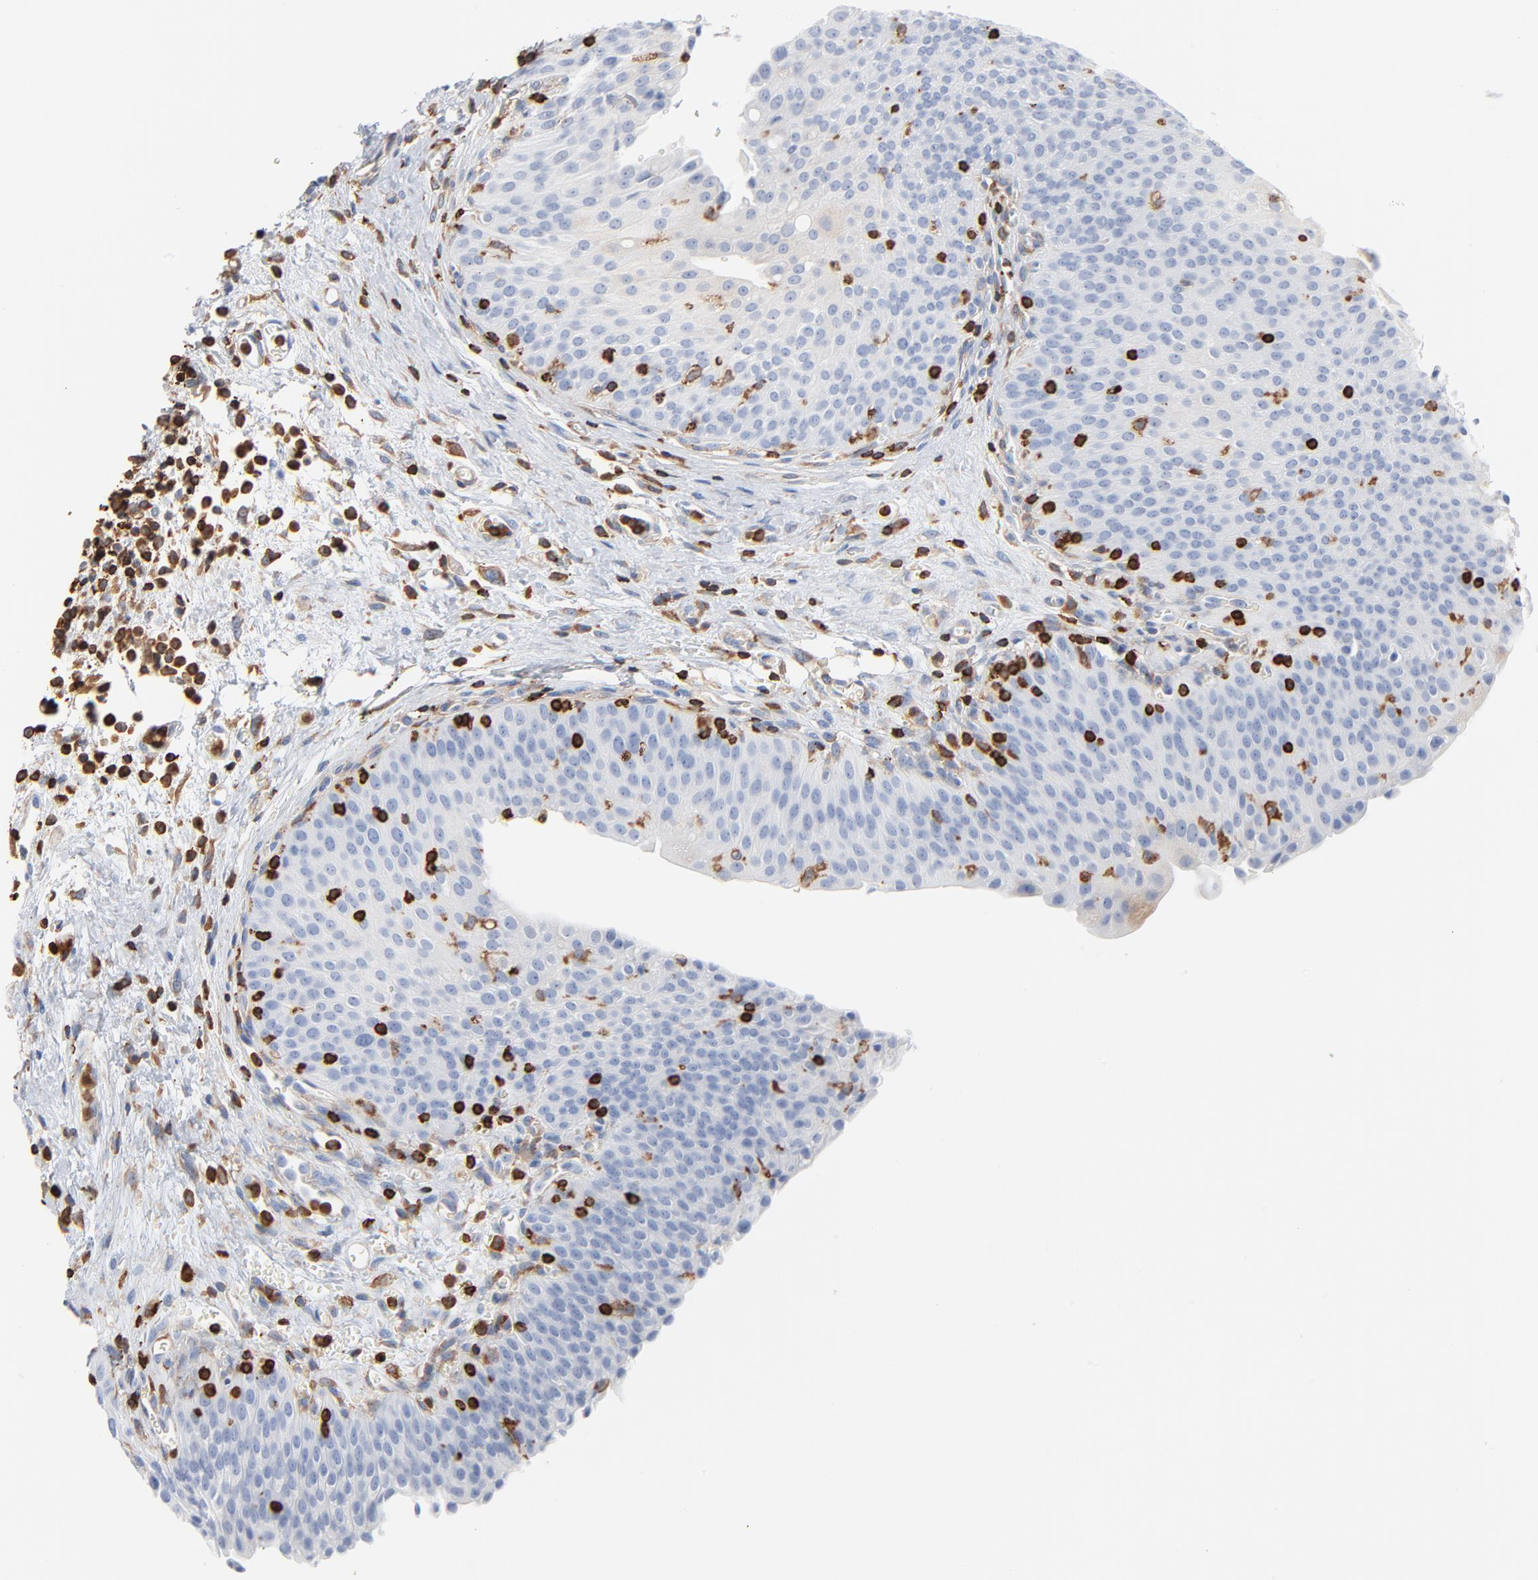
{"staining": {"intensity": "negative", "quantity": "none", "location": "none"}, "tissue": "urinary bladder", "cell_type": "Urothelial cells", "image_type": "normal", "snomed": [{"axis": "morphology", "description": "Normal tissue, NOS"}, {"axis": "morphology", "description": "Dysplasia, NOS"}, {"axis": "topography", "description": "Urinary bladder"}], "caption": "Immunohistochemistry of normal urinary bladder shows no expression in urothelial cells. Nuclei are stained in blue.", "gene": "SH3KBP1", "patient": {"sex": "male", "age": 35}}